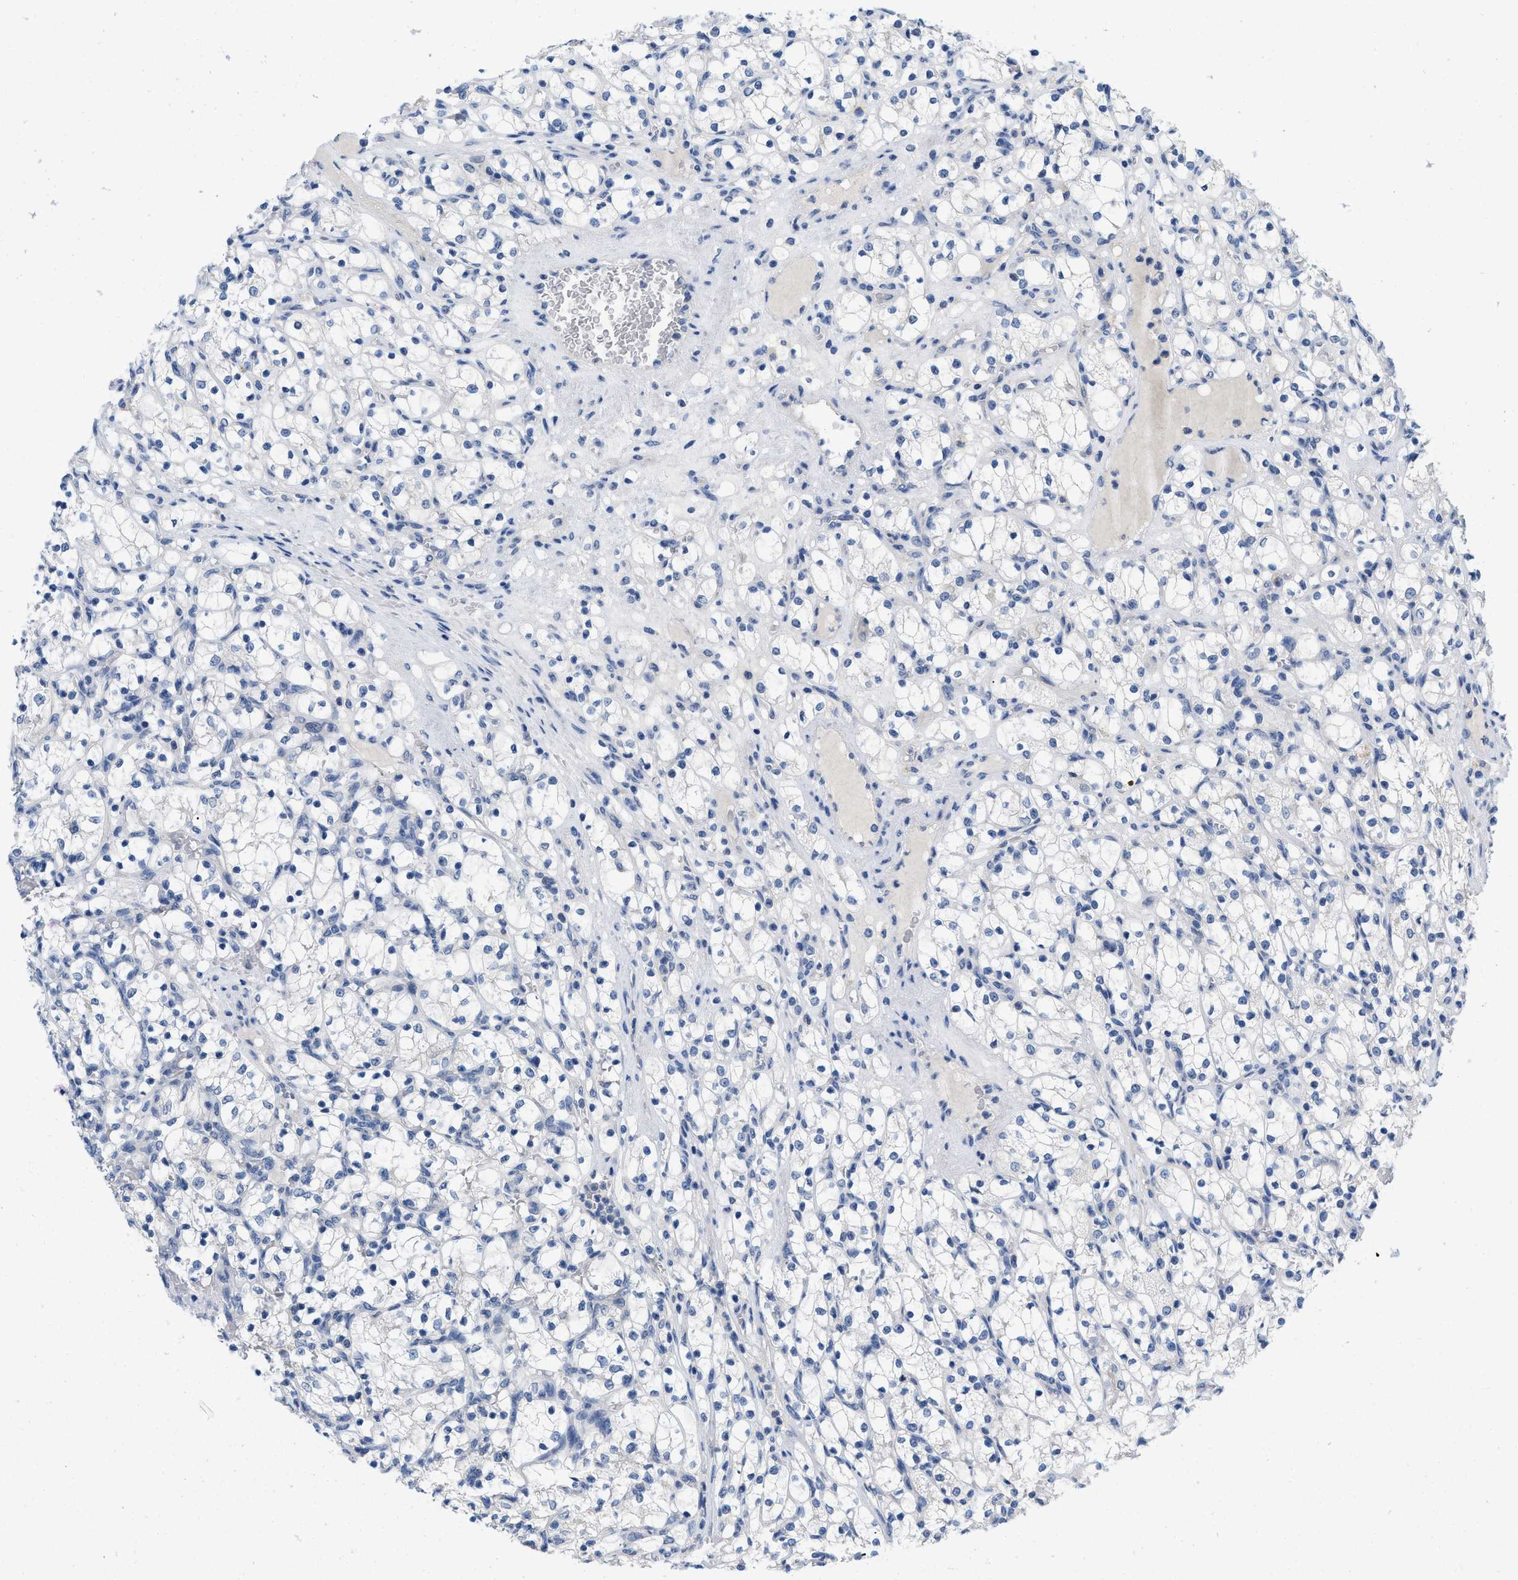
{"staining": {"intensity": "negative", "quantity": "none", "location": "none"}, "tissue": "renal cancer", "cell_type": "Tumor cells", "image_type": "cancer", "snomed": [{"axis": "morphology", "description": "Adenocarcinoma, NOS"}, {"axis": "topography", "description": "Kidney"}], "caption": "A histopathology image of renal adenocarcinoma stained for a protein shows no brown staining in tumor cells.", "gene": "PYY", "patient": {"sex": "female", "age": 69}}